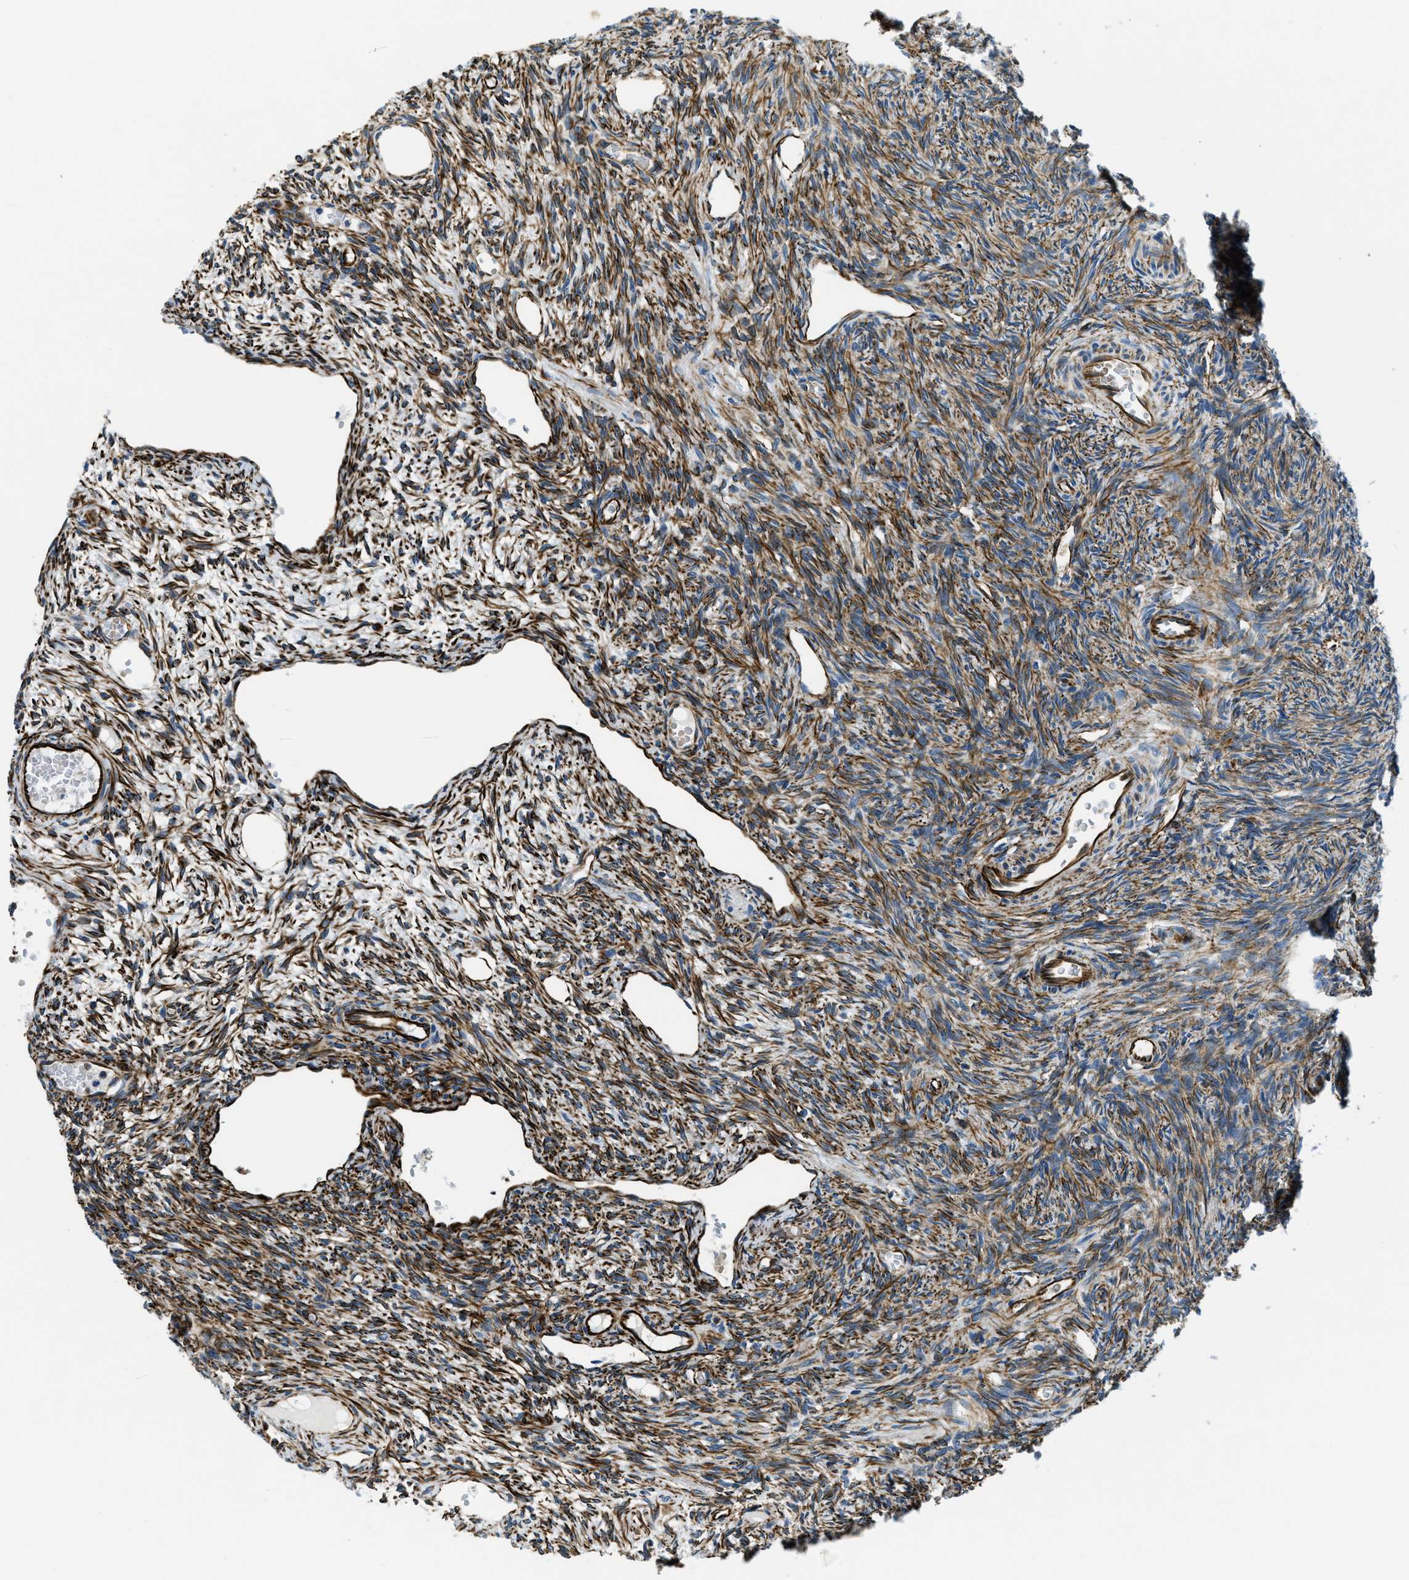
{"staining": {"intensity": "moderate", "quantity": "25%-75%", "location": "cytoplasmic/membranous"}, "tissue": "ovary", "cell_type": "Ovarian stroma cells", "image_type": "normal", "snomed": [{"axis": "morphology", "description": "Normal tissue, NOS"}, {"axis": "topography", "description": "Ovary"}], "caption": "IHC histopathology image of benign ovary stained for a protein (brown), which demonstrates medium levels of moderate cytoplasmic/membranous positivity in approximately 25%-75% of ovarian stroma cells.", "gene": "GNS", "patient": {"sex": "female", "age": 27}}